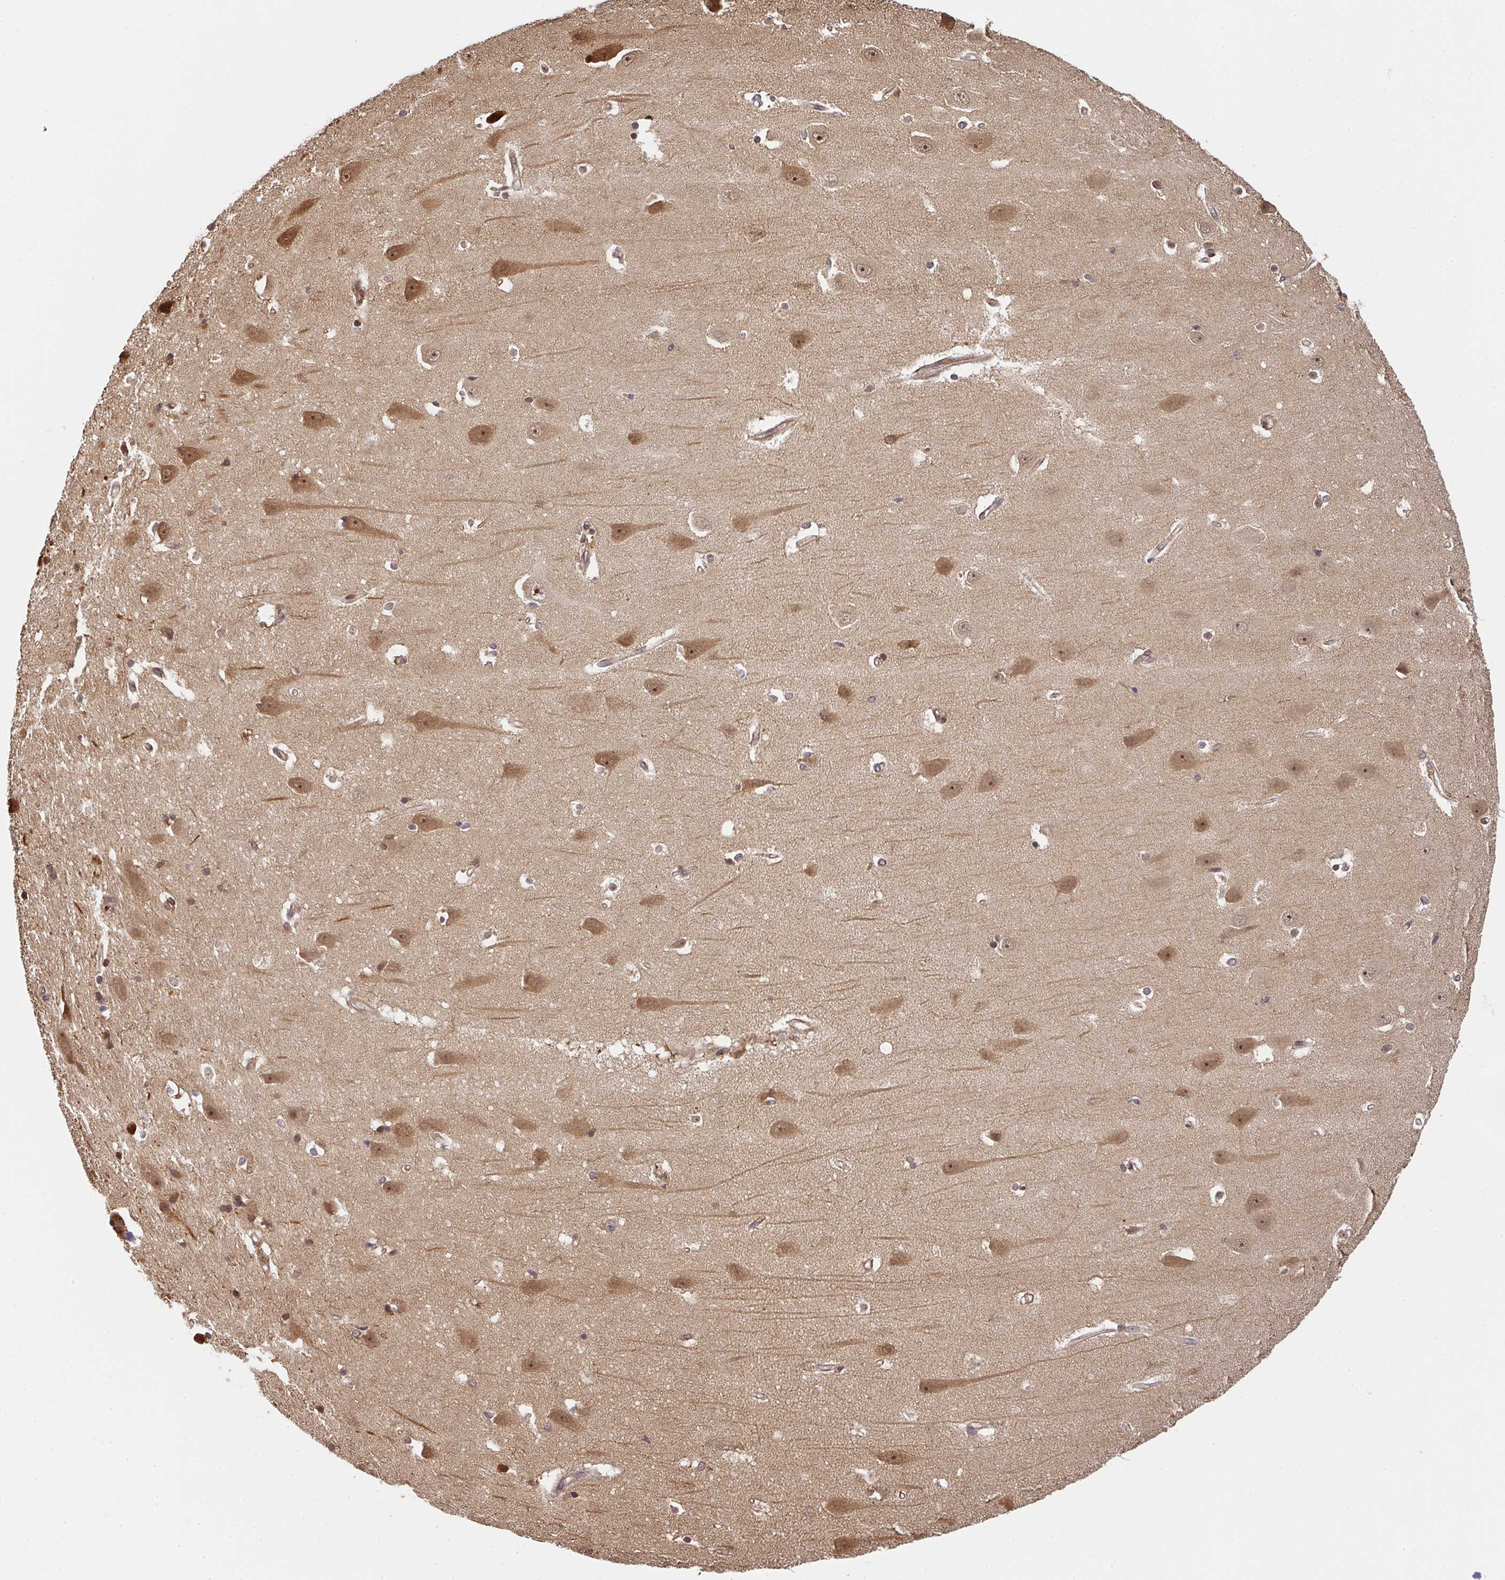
{"staining": {"intensity": "moderate", "quantity": "25%-75%", "location": "cytoplasmic/membranous,nuclear"}, "tissue": "hippocampus", "cell_type": "Glial cells", "image_type": "normal", "snomed": [{"axis": "morphology", "description": "Normal tissue, NOS"}, {"axis": "topography", "description": "Hippocampus"}], "caption": "Hippocampus was stained to show a protein in brown. There is medium levels of moderate cytoplasmic/membranous,nuclear staining in approximately 25%-75% of glial cells. The staining is performed using DAB brown chromogen to label protein expression. The nuclei are counter-stained blue using hematoxylin.", "gene": "SIMC1", "patient": {"sex": "male", "age": 63}}